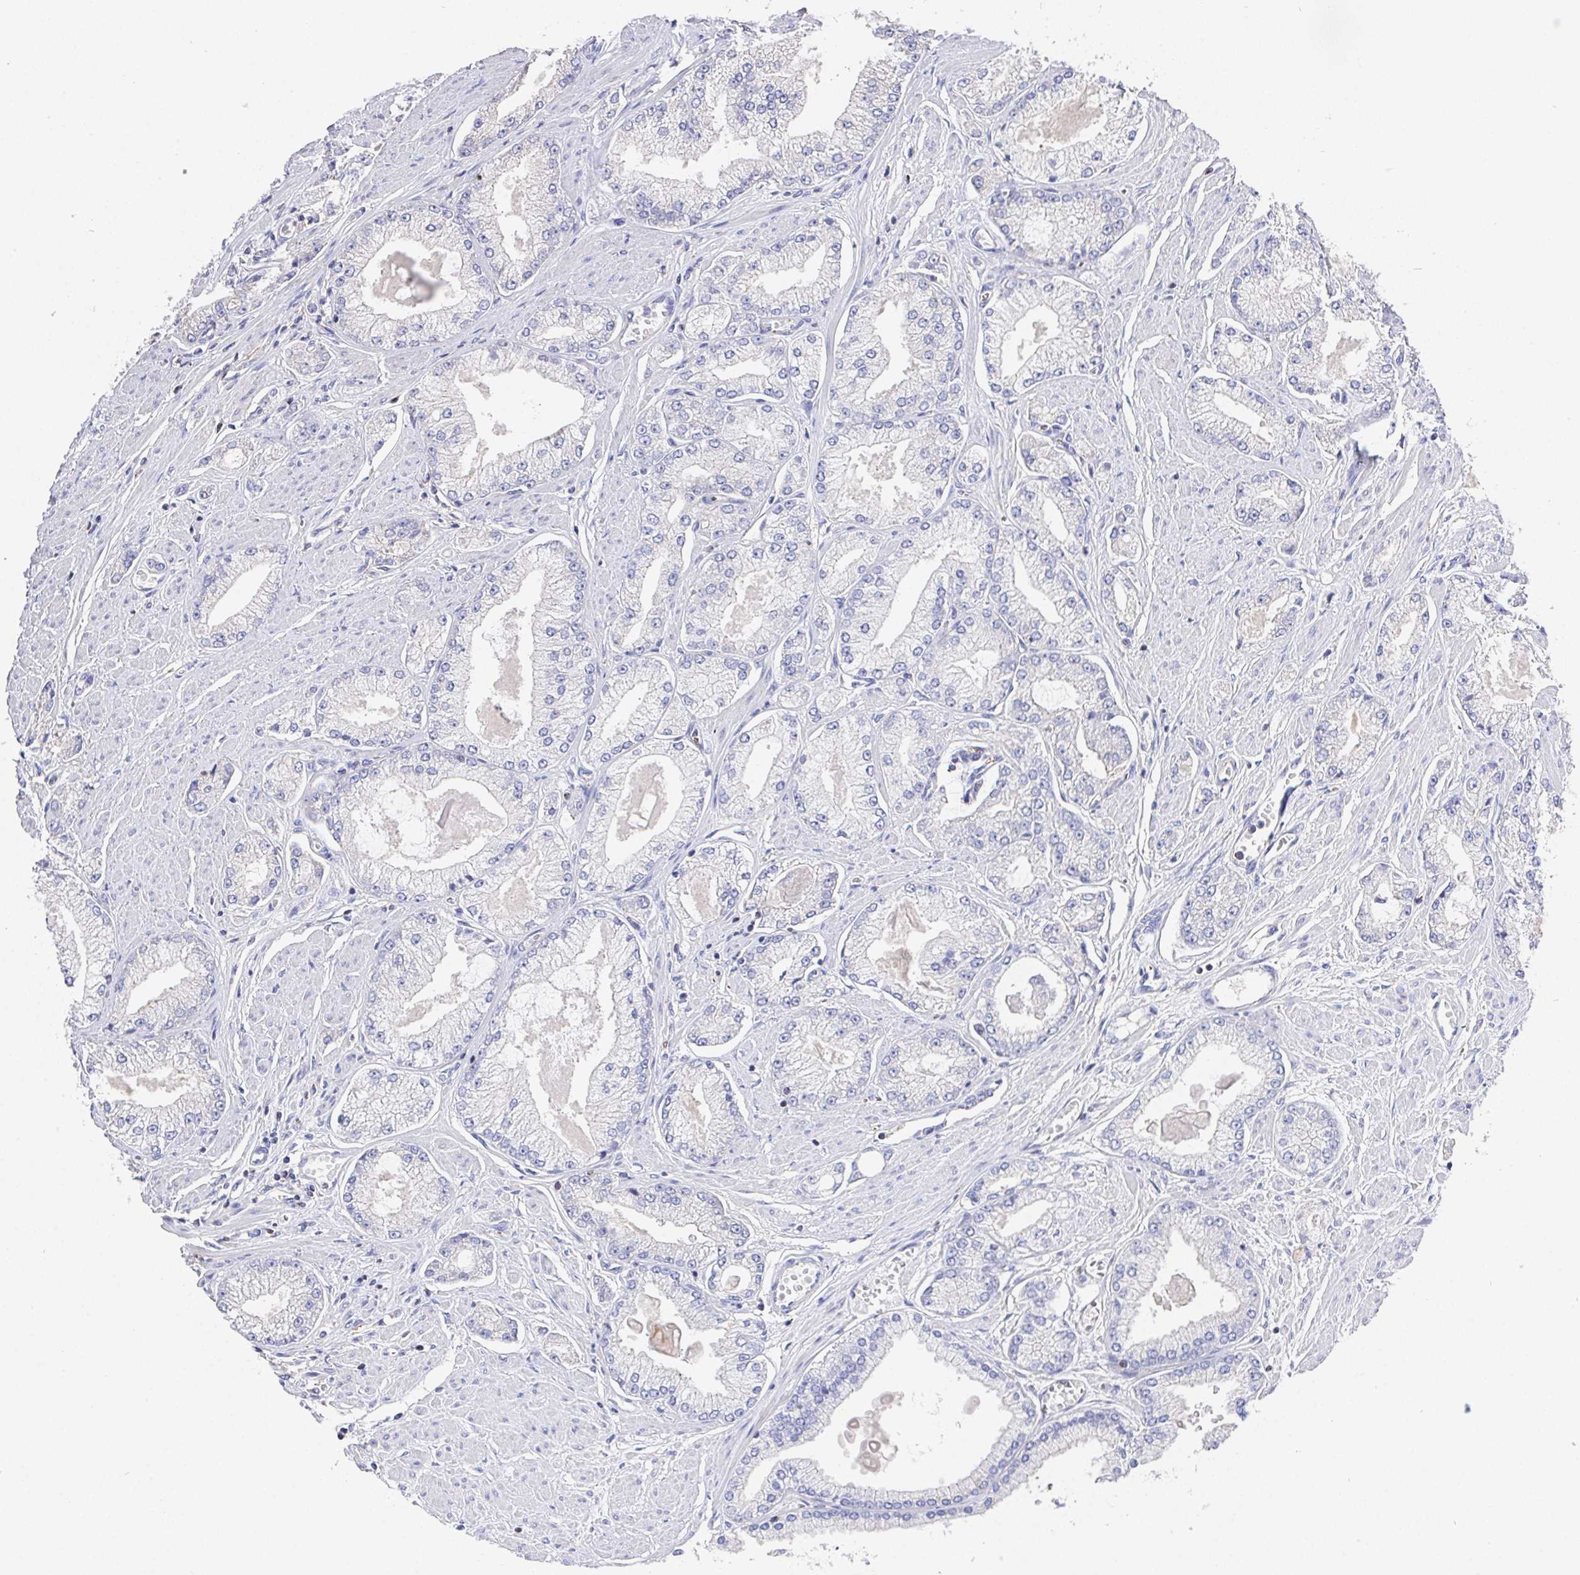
{"staining": {"intensity": "negative", "quantity": "none", "location": "none"}, "tissue": "prostate cancer", "cell_type": "Tumor cells", "image_type": "cancer", "snomed": [{"axis": "morphology", "description": "Adenocarcinoma, High grade"}, {"axis": "topography", "description": "Prostate"}], "caption": "A photomicrograph of human high-grade adenocarcinoma (prostate) is negative for staining in tumor cells.", "gene": "PRG3", "patient": {"sex": "male", "age": 68}}